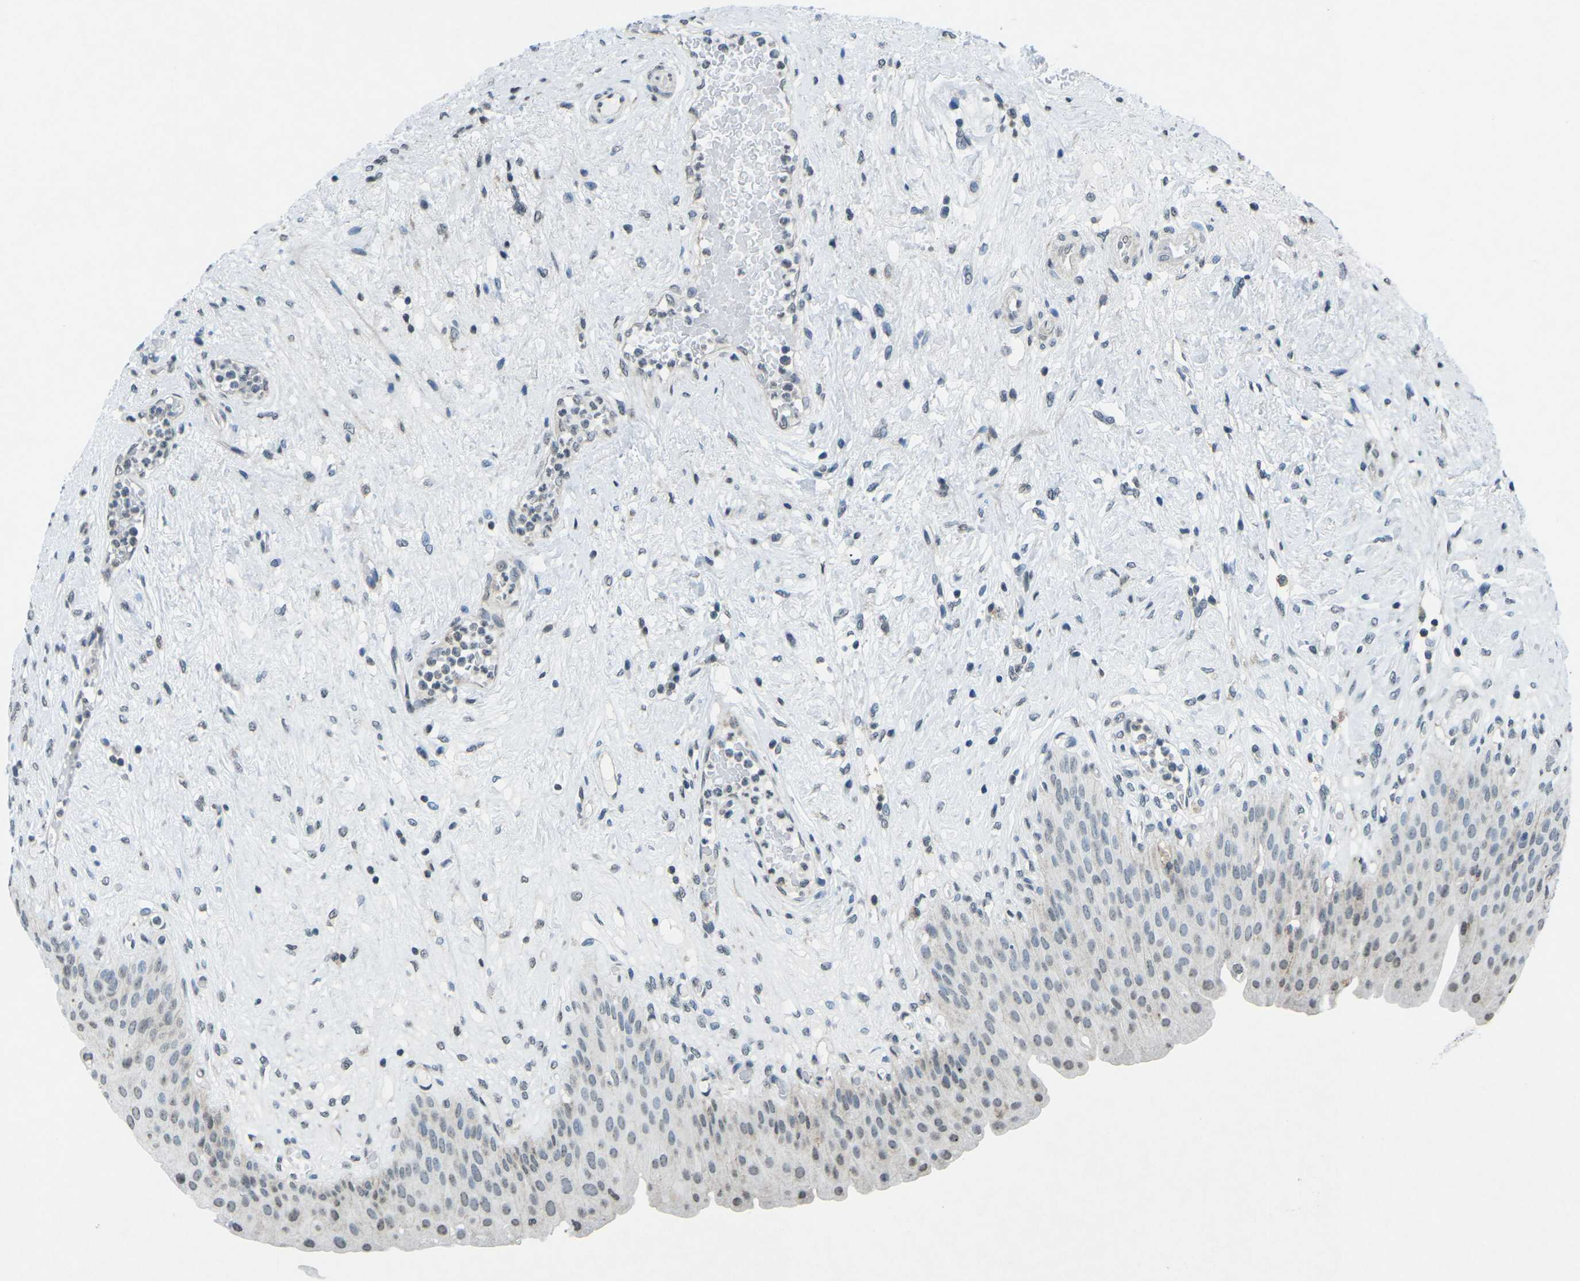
{"staining": {"intensity": "weak", "quantity": "<25%", "location": "cytoplasmic/membranous"}, "tissue": "urinary bladder", "cell_type": "Urothelial cells", "image_type": "normal", "snomed": [{"axis": "morphology", "description": "Normal tissue, NOS"}, {"axis": "topography", "description": "Urinary bladder"}], "caption": "Immunohistochemical staining of unremarkable human urinary bladder displays no significant staining in urothelial cells.", "gene": "TFR2", "patient": {"sex": "male", "age": 46}}